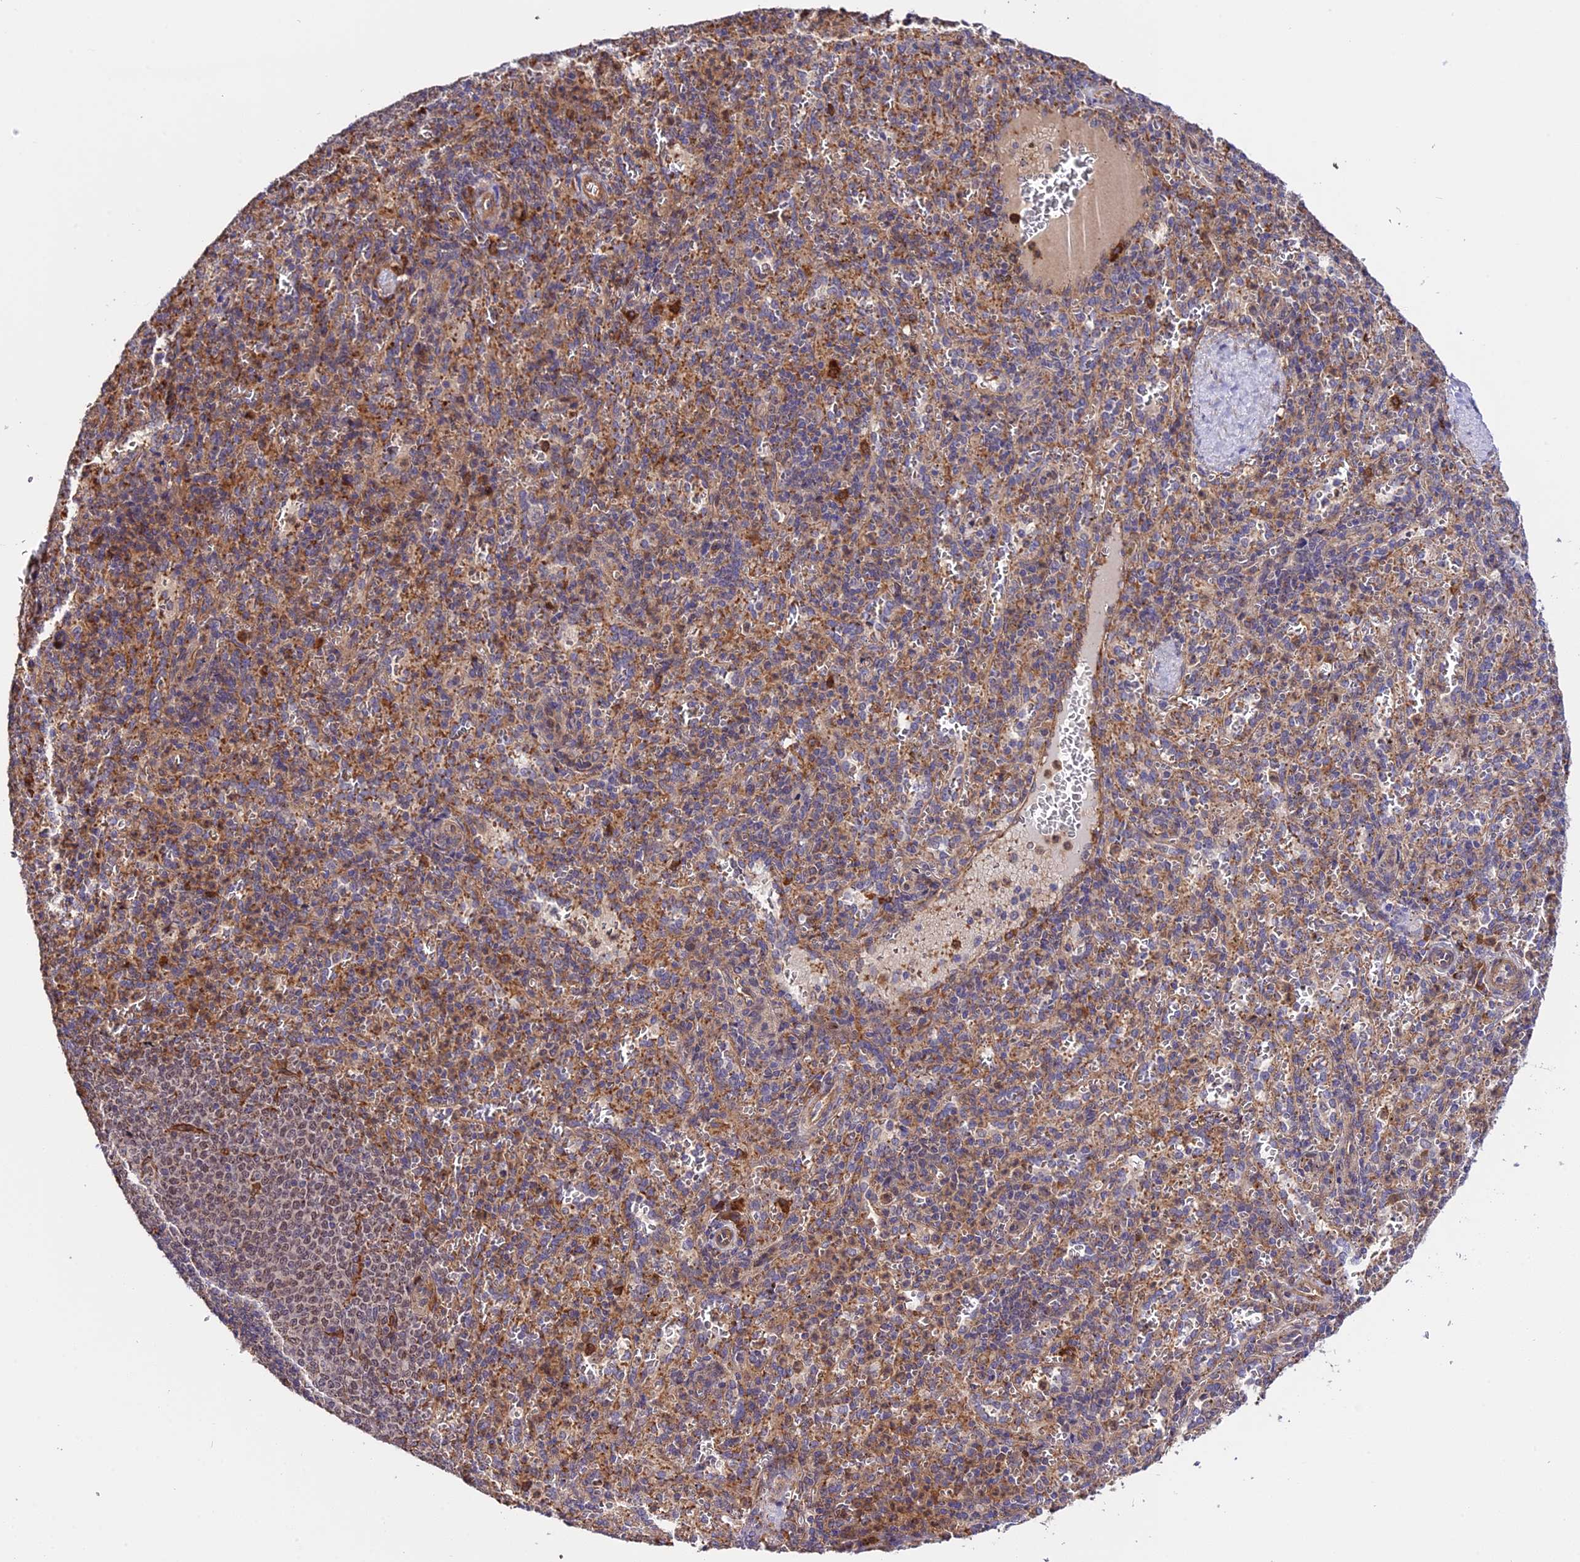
{"staining": {"intensity": "negative", "quantity": "none", "location": "none"}, "tissue": "spleen", "cell_type": "Cells in red pulp", "image_type": "normal", "snomed": [{"axis": "morphology", "description": "Normal tissue, NOS"}, {"axis": "topography", "description": "Spleen"}], "caption": "High power microscopy photomicrograph of an IHC photomicrograph of benign spleen, revealing no significant expression in cells in red pulp. (DAB IHC, high magnification).", "gene": "HERPUD1", "patient": {"sex": "female", "age": 21}}